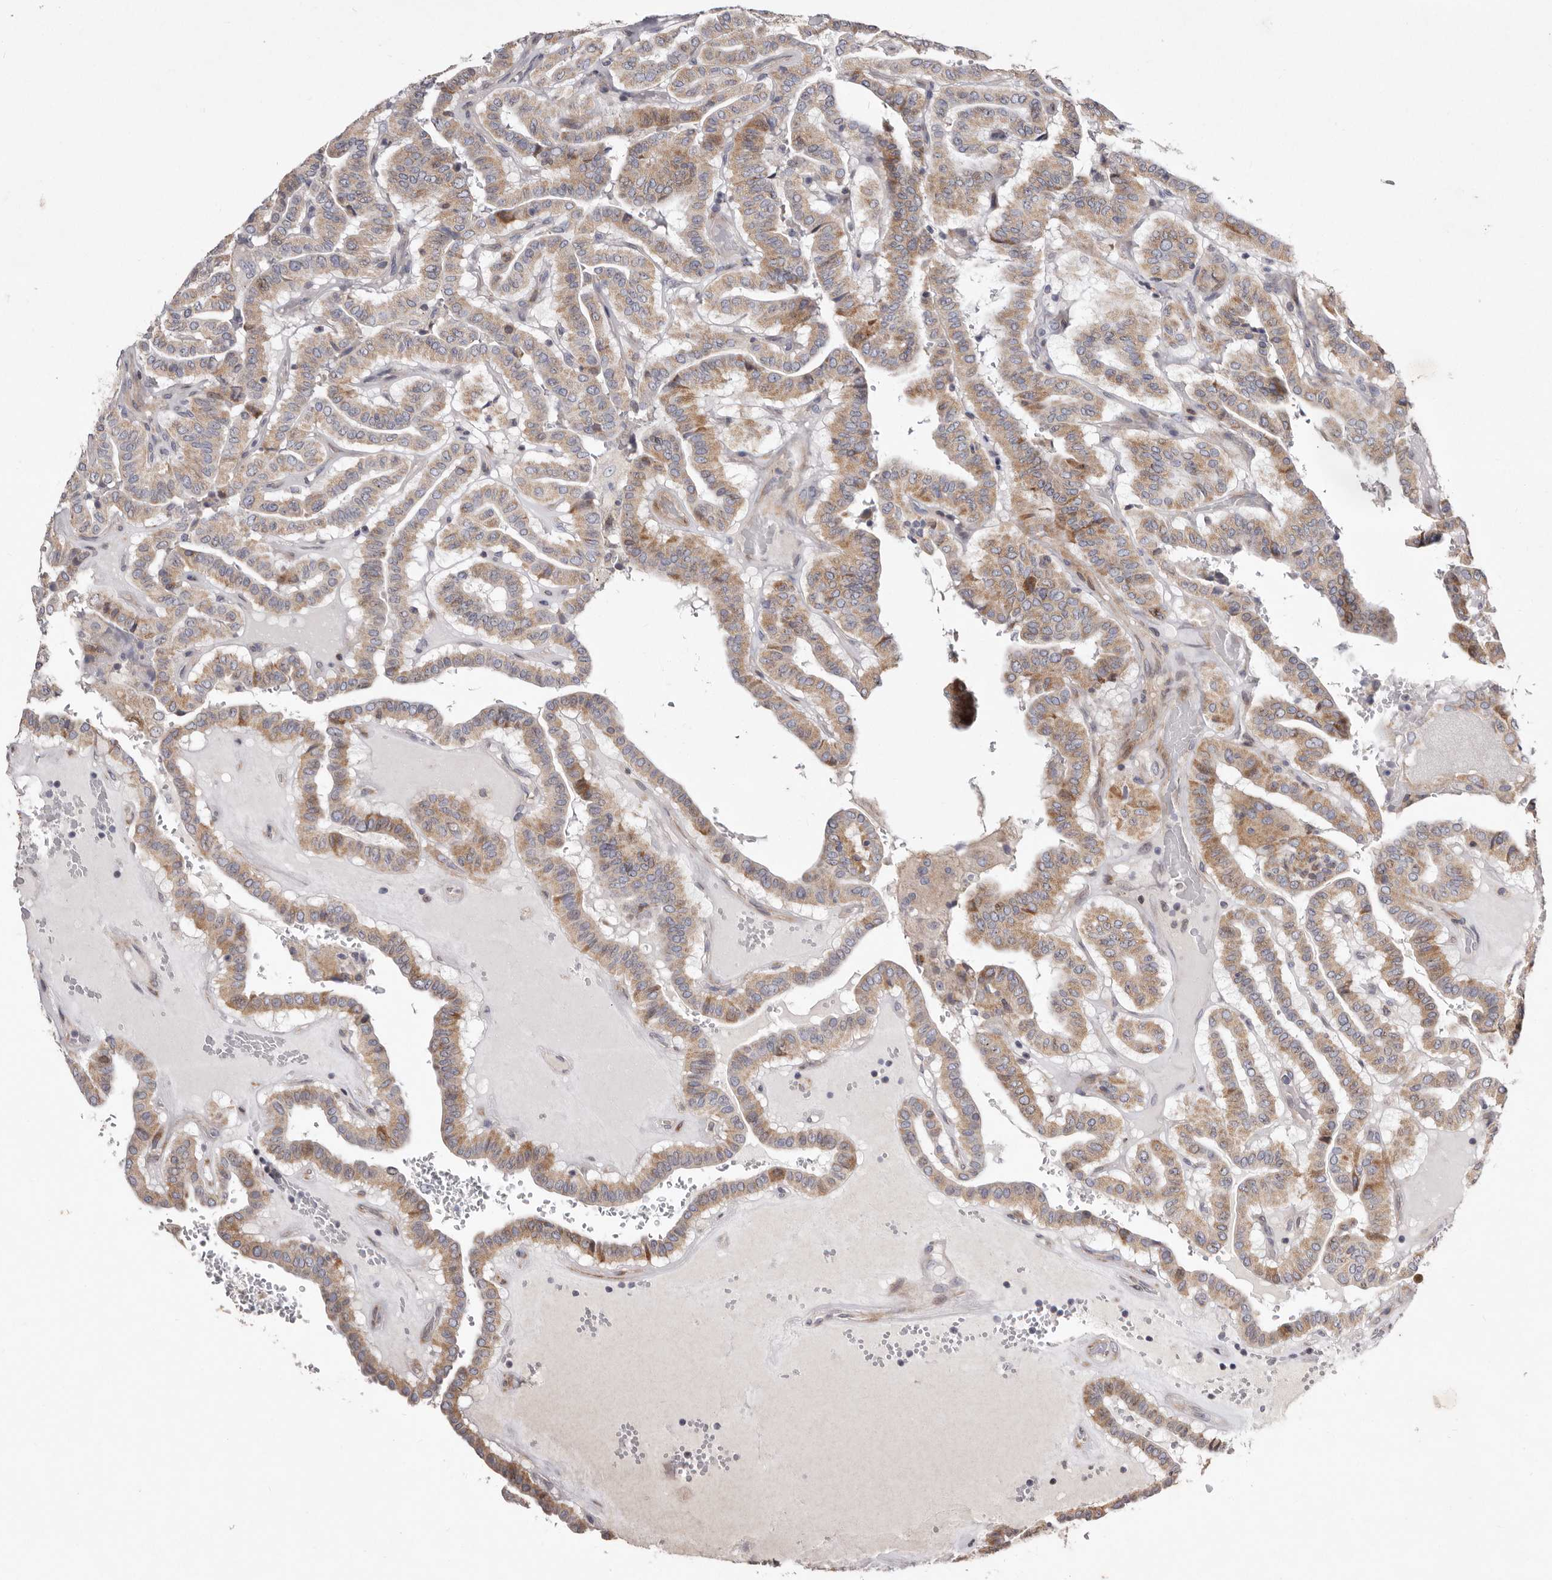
{"staining": {"intensity": "moderate", "quantity": ">75%", "location": "cytoplasmic/membranous"}, "tissue": "thyroid cancer", "cell_type": "Tumor cells", "image_type": "cancer", "snomed": [{"axis": "morphology", "description": "Papillary adenocarcinoma, NOS"}, {"axis": "topography", "description": "Thyroid gland"}], "caption": "IHC of human thyroid papillary adenocarcinoma reveals medium levels of moderate cytoplasmic/membranous expression in about >75% of tumor cells.", "gene": "TIMM17B", "patient": {"sex": "male", "age": 77}}